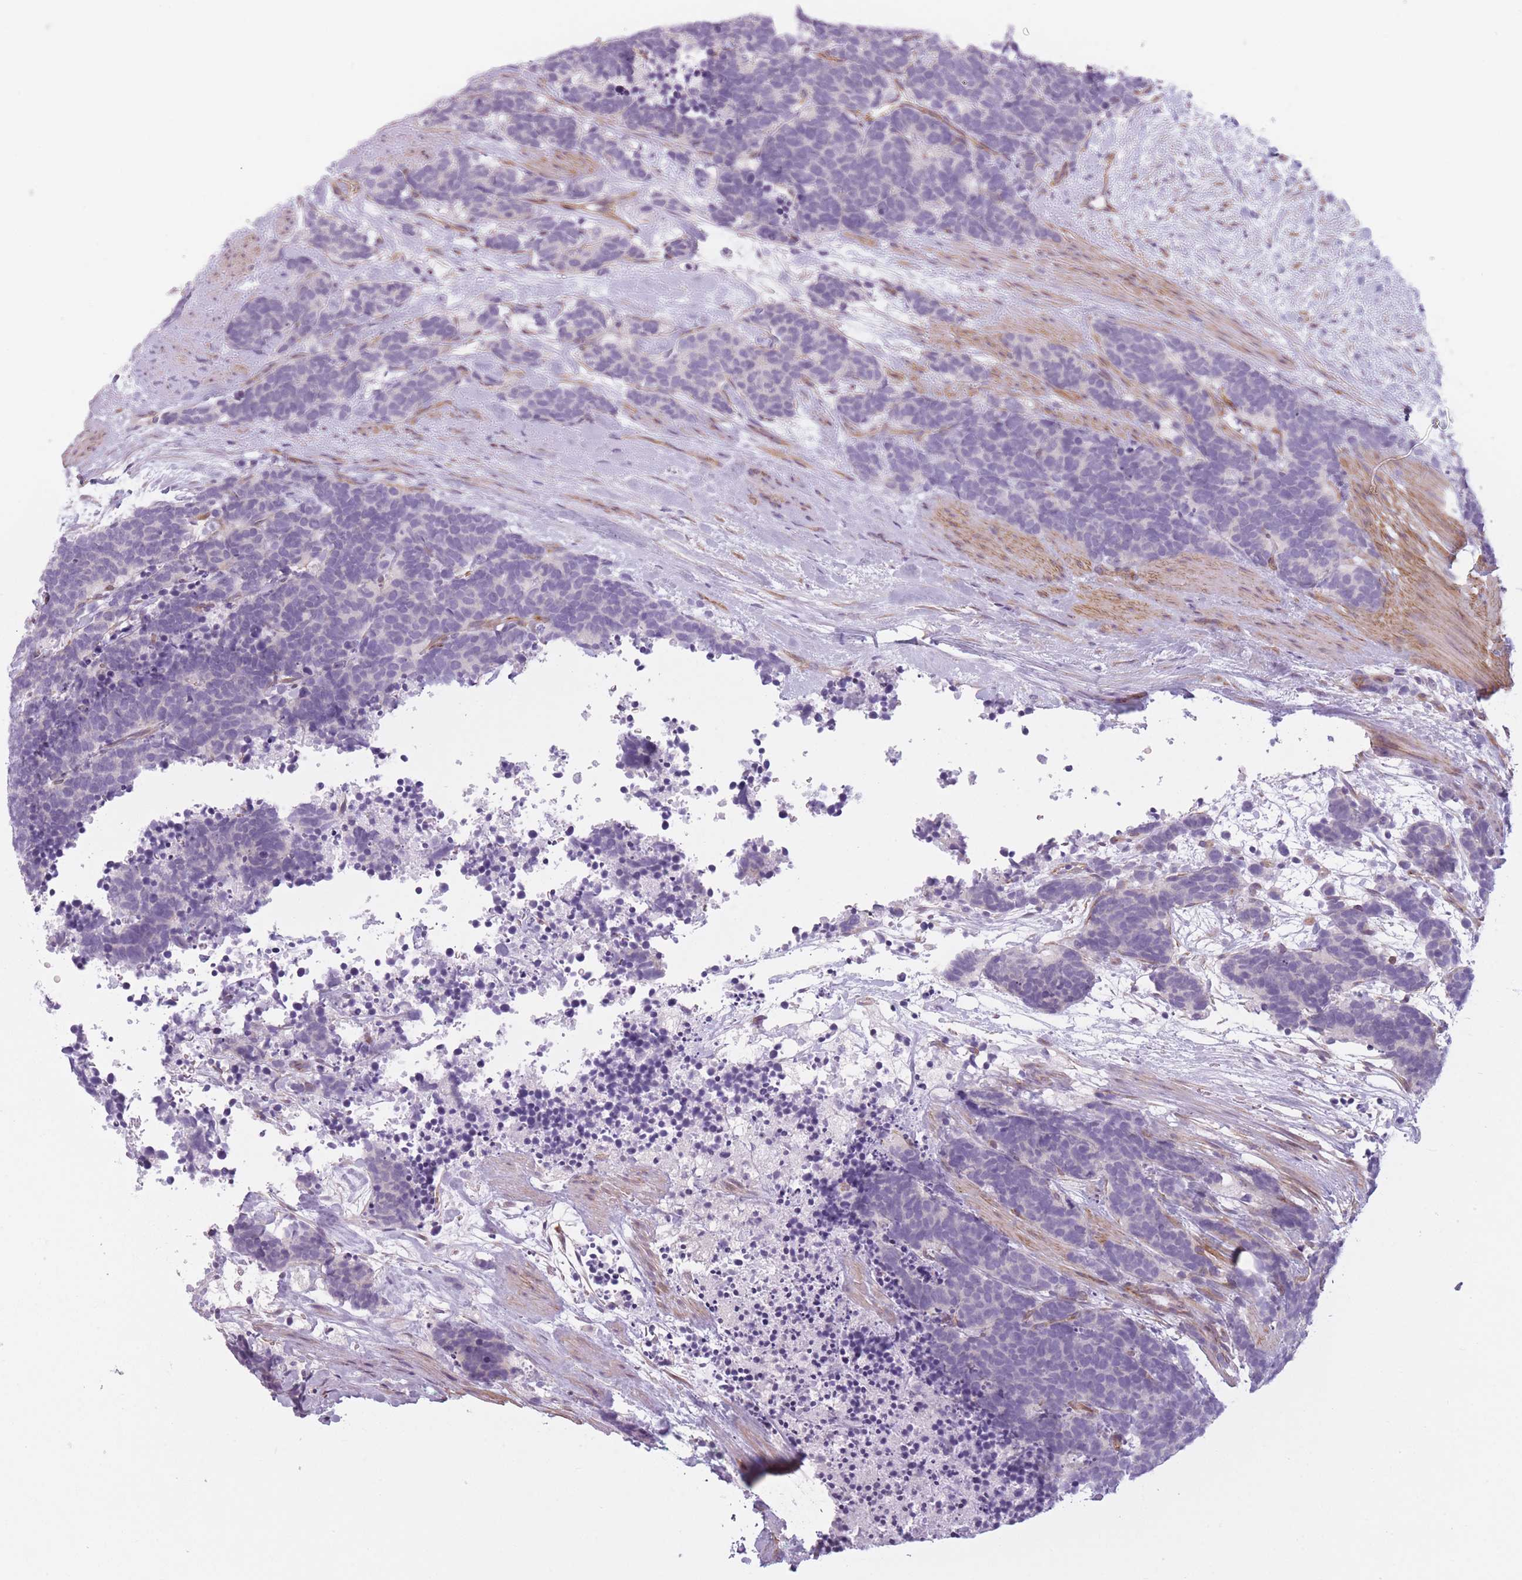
{"staining": {"intensity": "negative", "quantity": "none", "location": "none"}, "tissue": "carcinoid", "cell_type": "Tumor cells", "image_type": "cancer", "snomed": [{"axis": "morphology", "description": "Carcinoma, NOS"}, {"axis": "morphology", "description": "Carcinoid, malignant, NOS"}, {"axis": "topography", "description": "Prostate"}], "caption": "There is no significant positivity in tumor cells of carcinoid (malignant).", "gene": "OR6B3", "patient": {"sex": "male", "age": 57}}